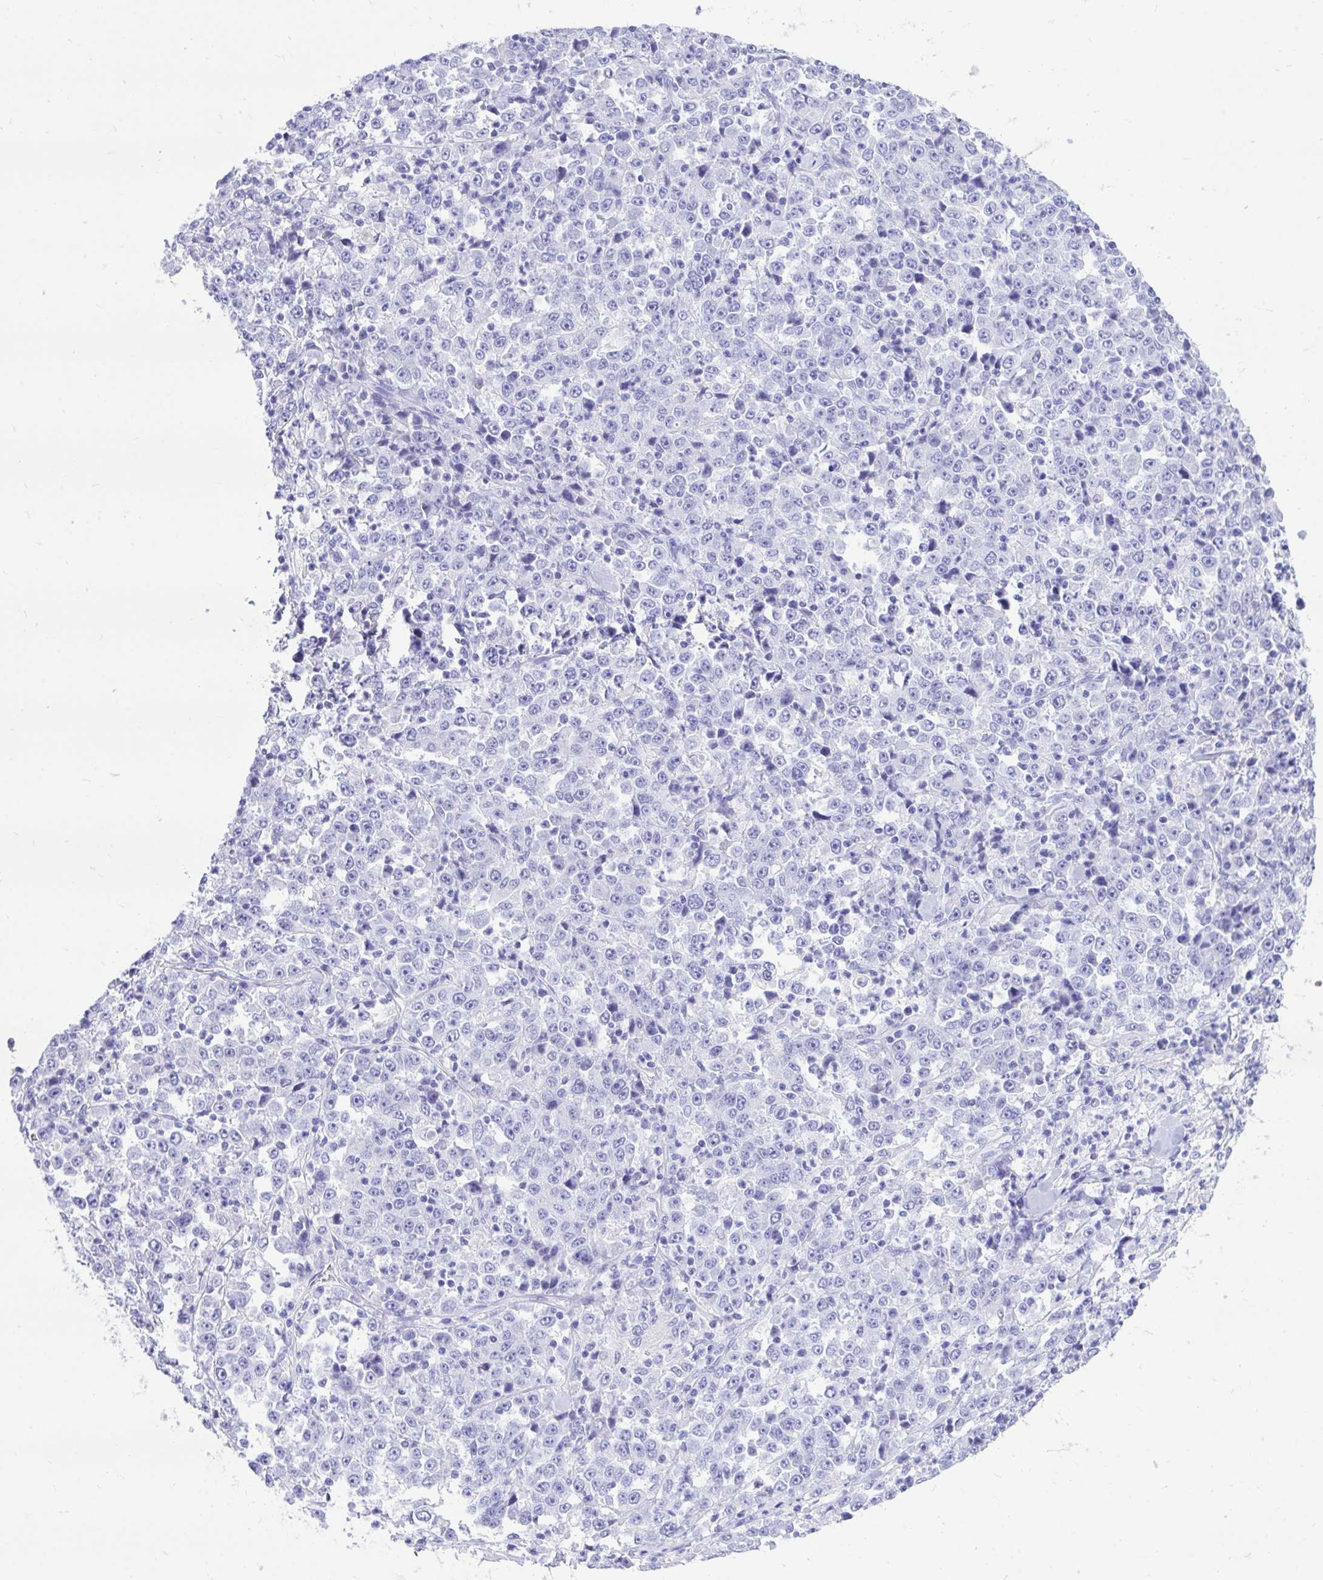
{"staining": {"intensity": "negative", "quantity": "none", "location": "none"}, "tissue": "stomach cancer", "cell_type": "Tumor cells", "image_type": "cancer", "snomed": [{"axis": "morphology", "description": "Normal tissue, NOS"}, {"axis": "morphology", "description": "Adenocarcinoma, NOS"}, {"axis": "topography", "description": "Stomach, upper"}, {"axis": "topography", "description": "Stomach"}], "caption": "Human stomach cancer (adenocarcinoma) stained for a protein using IHC exhibits no positivity in tumor cells.", "gene": "MON1A", "patient": {"sex": "male", "age": 59}}